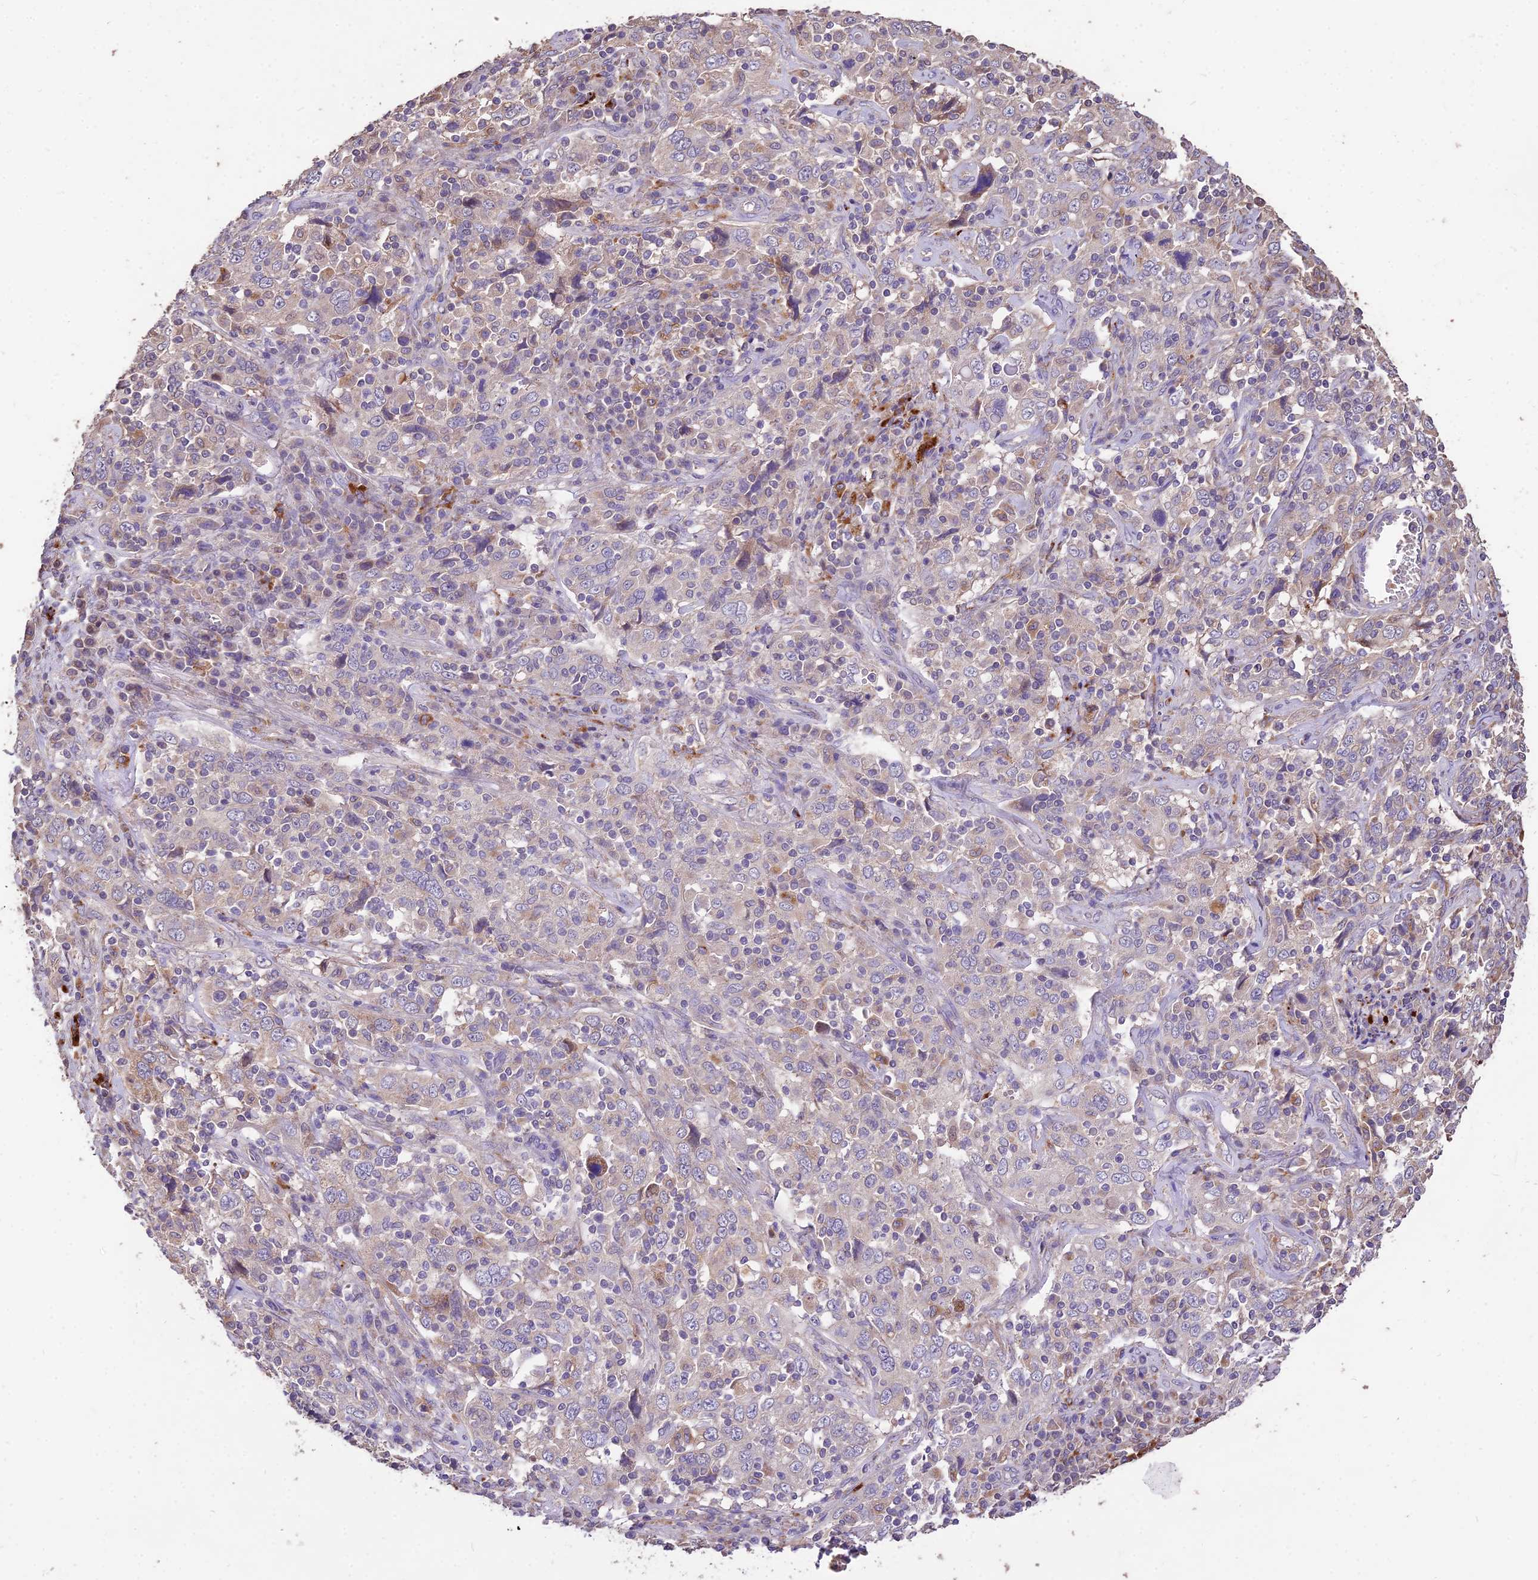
{"staining": {"intensity": "weak", "quantity": "<25%", "location": "cytoplasmic/membranous"}, "tissue": "cervical cancer", "cell_type": "Tumor cells", "image_type": "cancer", "snomed": [{"axis": "morphology", "description": "Squamous cell carcinoma, NOS"}, {"axis": "topography", "description": "Cervix"}], "caption": "Histopathology image shows no protein expression in tumor cells of squamous cell carcinoma (cervical) tissue.", "gene": "SDHD", "patient": {"sex": "female", "age": 46}}